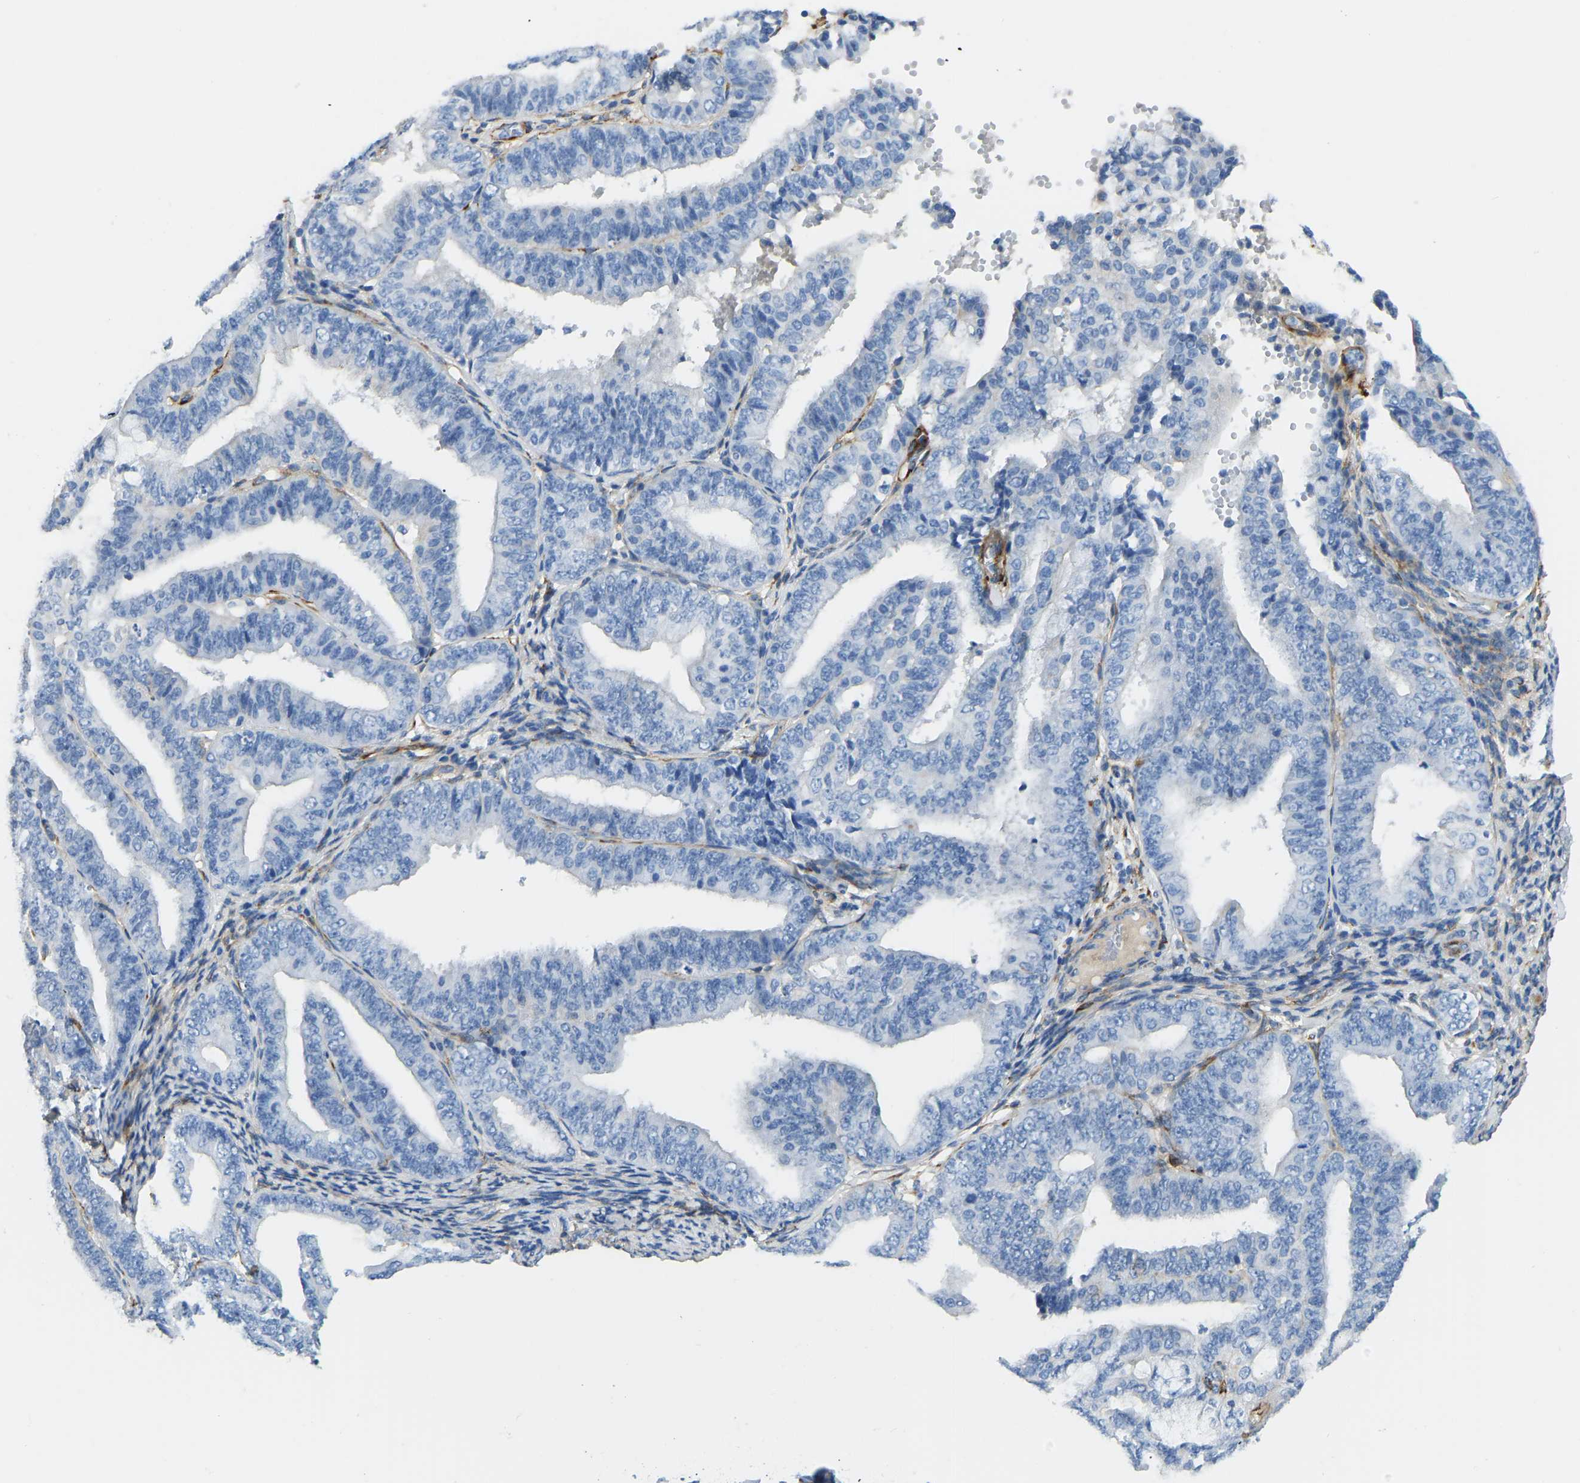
{"staining": {"intensity": "negative", "quantity": "none", "location": "none"}, "tissue": "endometrial cancer", "cell_type": "Tumor cells", "image_type": "cancer", "snomed": [{"axis": "morphology", "description": "Adenocarcinoma, NOS"}, {"axis": "topography", "description": "Endometrium"}], "caption": "Tumor cells show no significant protein staining in endometrial cancer (adenocarcinoma). (Brightfield microscopy of DAB IHC at high magnification).", "gene": "COL15A1", "patient": {"sex": "female", "age": 63}}